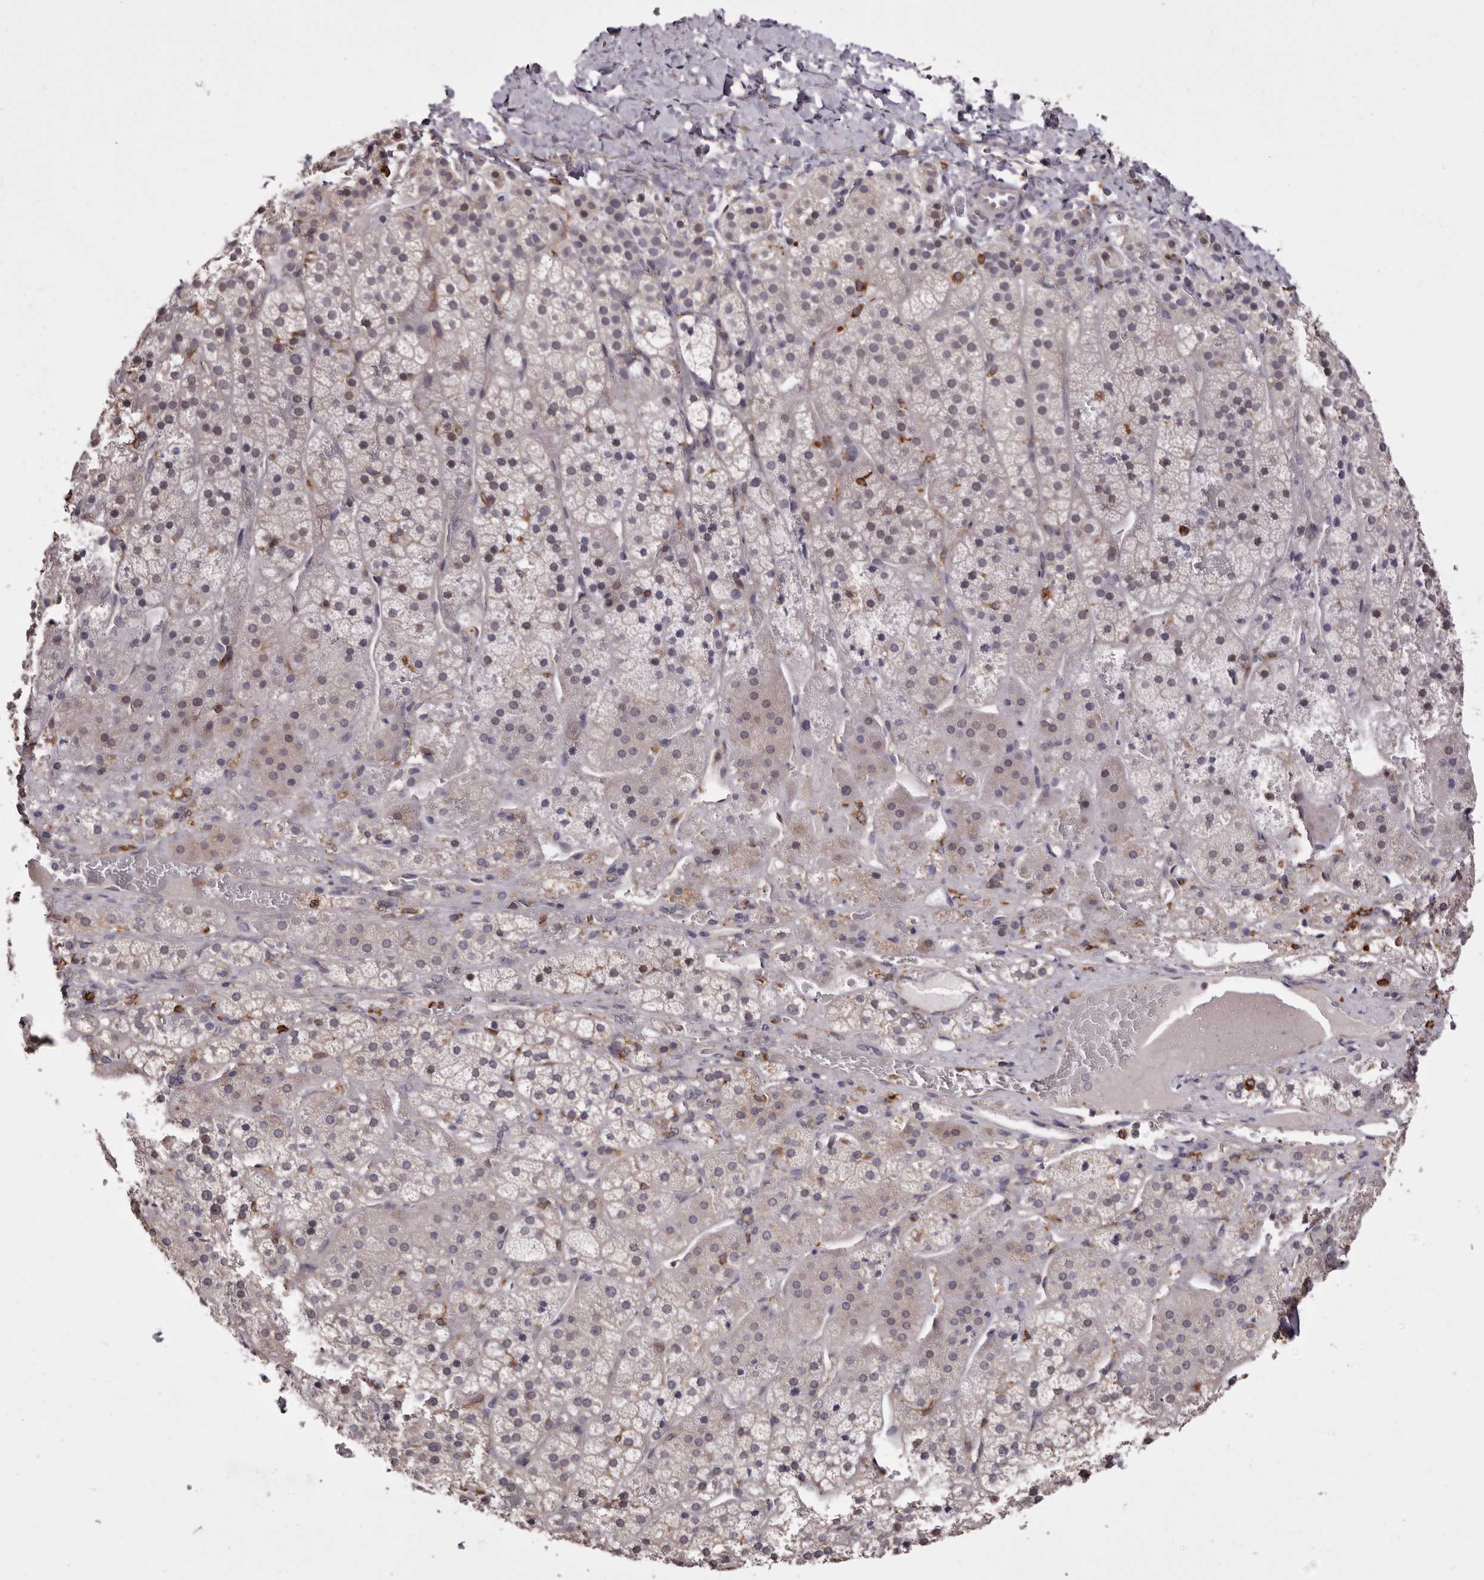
{"staining": {"intensity": "moderate", "quantity": "<25%", "location": "cytoplasmic/membranous"}, "tissue": "adrenal gland", "cell_type": "Glandular cells", "image_type": "normal", "snomed": [{"axis": "morphology", "description": "Normal tissue, NOS"}, {"axis": "topography", "description": "Adrenal gland"}], "caption": "Protein staining reveals moderate cytoplasmic/membranous positivity in approximately <25% of glandular cells in benign adrenal gland.", "gene": "TNNI1", "patient": {"sex": "female", "age": 44}}